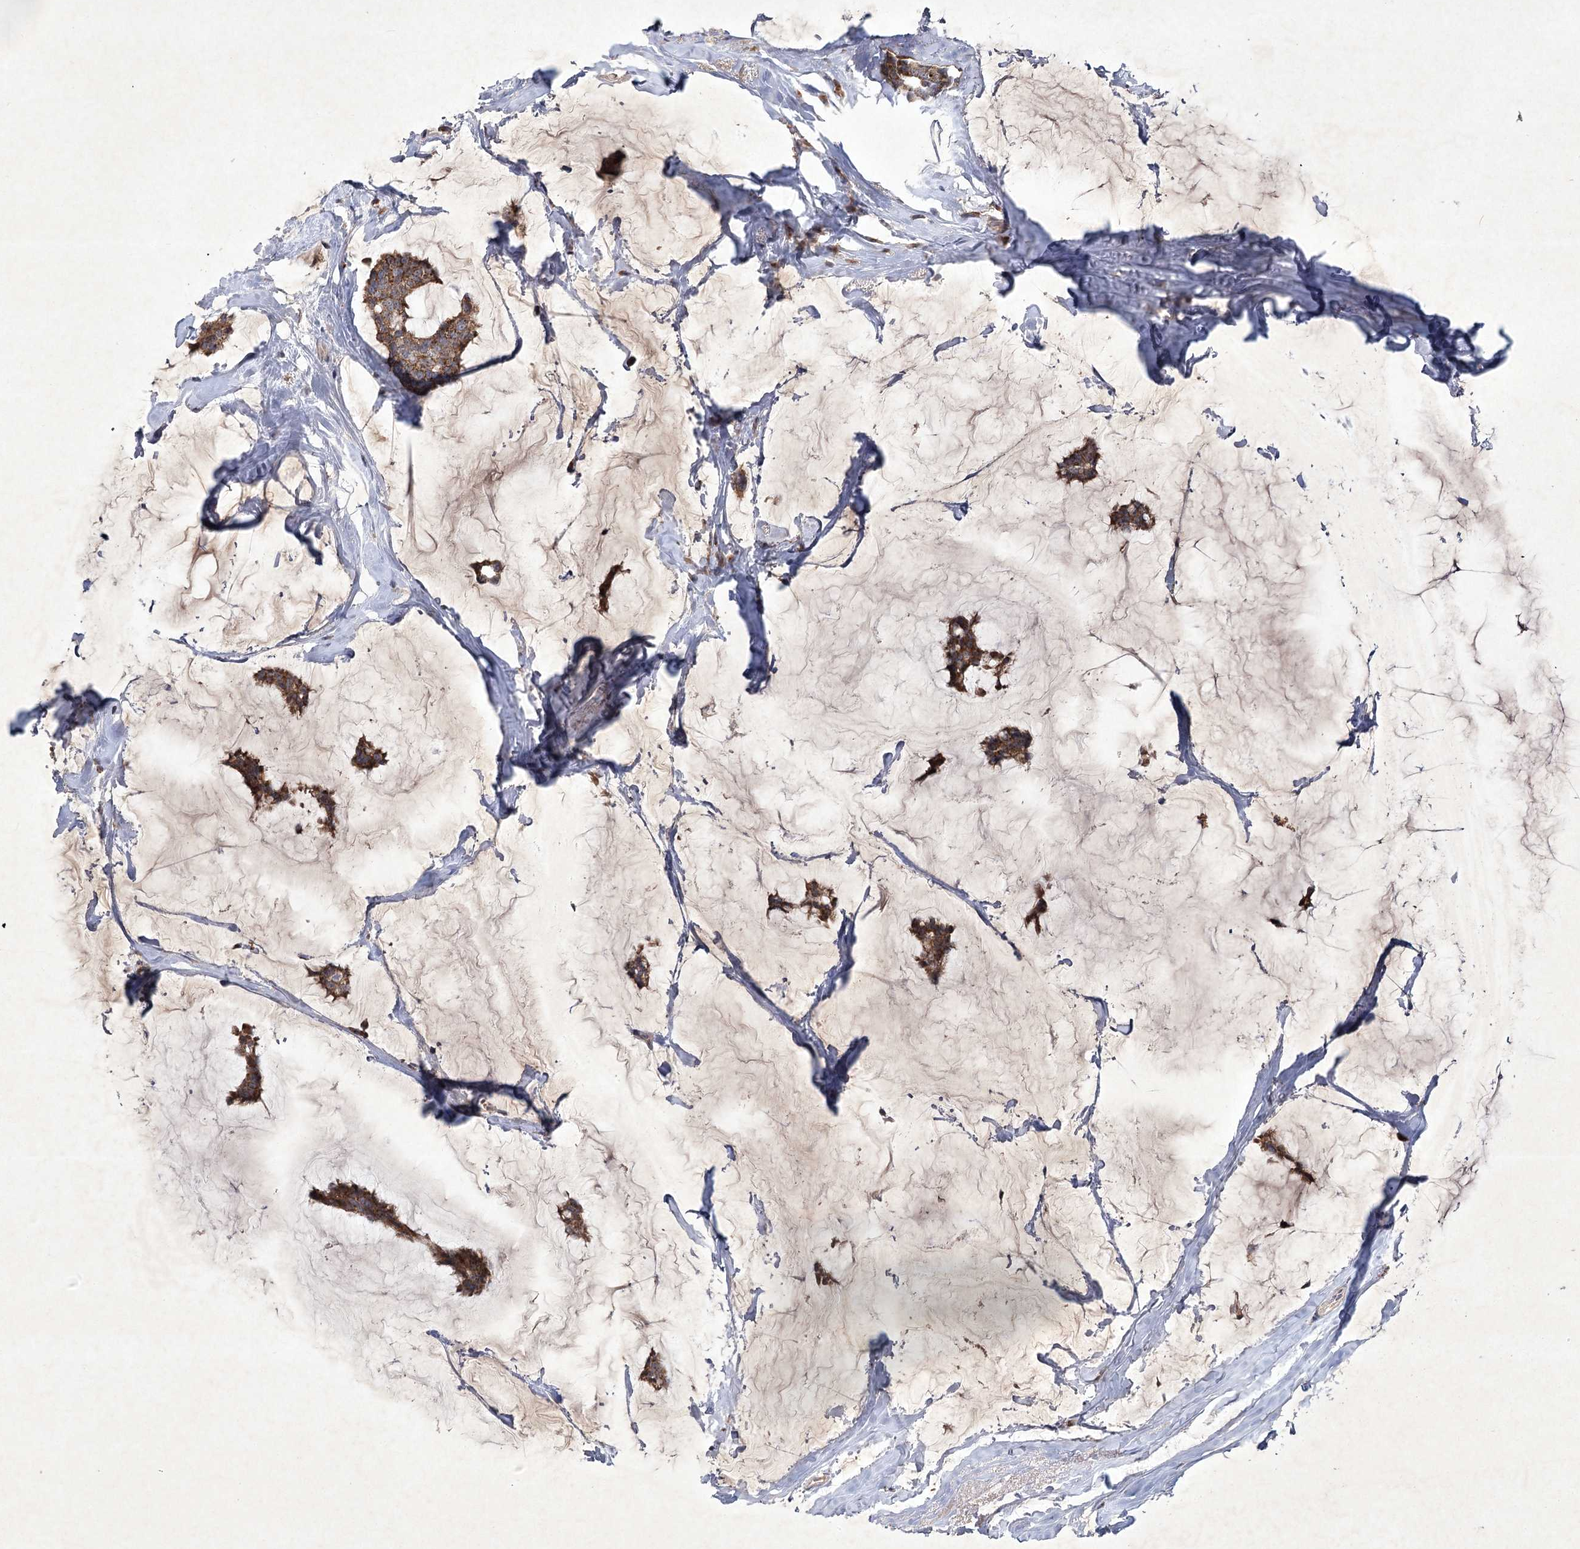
{"staining": {"intensity": "strong", "quantity": ">75%", "location": "cytoplasmic/membranous"}, "tissue": "breast cancer", "cell_type": "Tumor cells", "image_type": "cancer", "snomed": [{"axis": "morphology", "description": "Duct carcinoma"}, {"axis": "topography", "description": "Breast"}], "caption": "Protein staining displays strong cytoplasmic/membranous staining in approximately >75% of tumor cells in breast cancer (invasive ductal carcinoma).", "gene": "PYROXD2", "patient": {"sex": "female", "age": 93}}